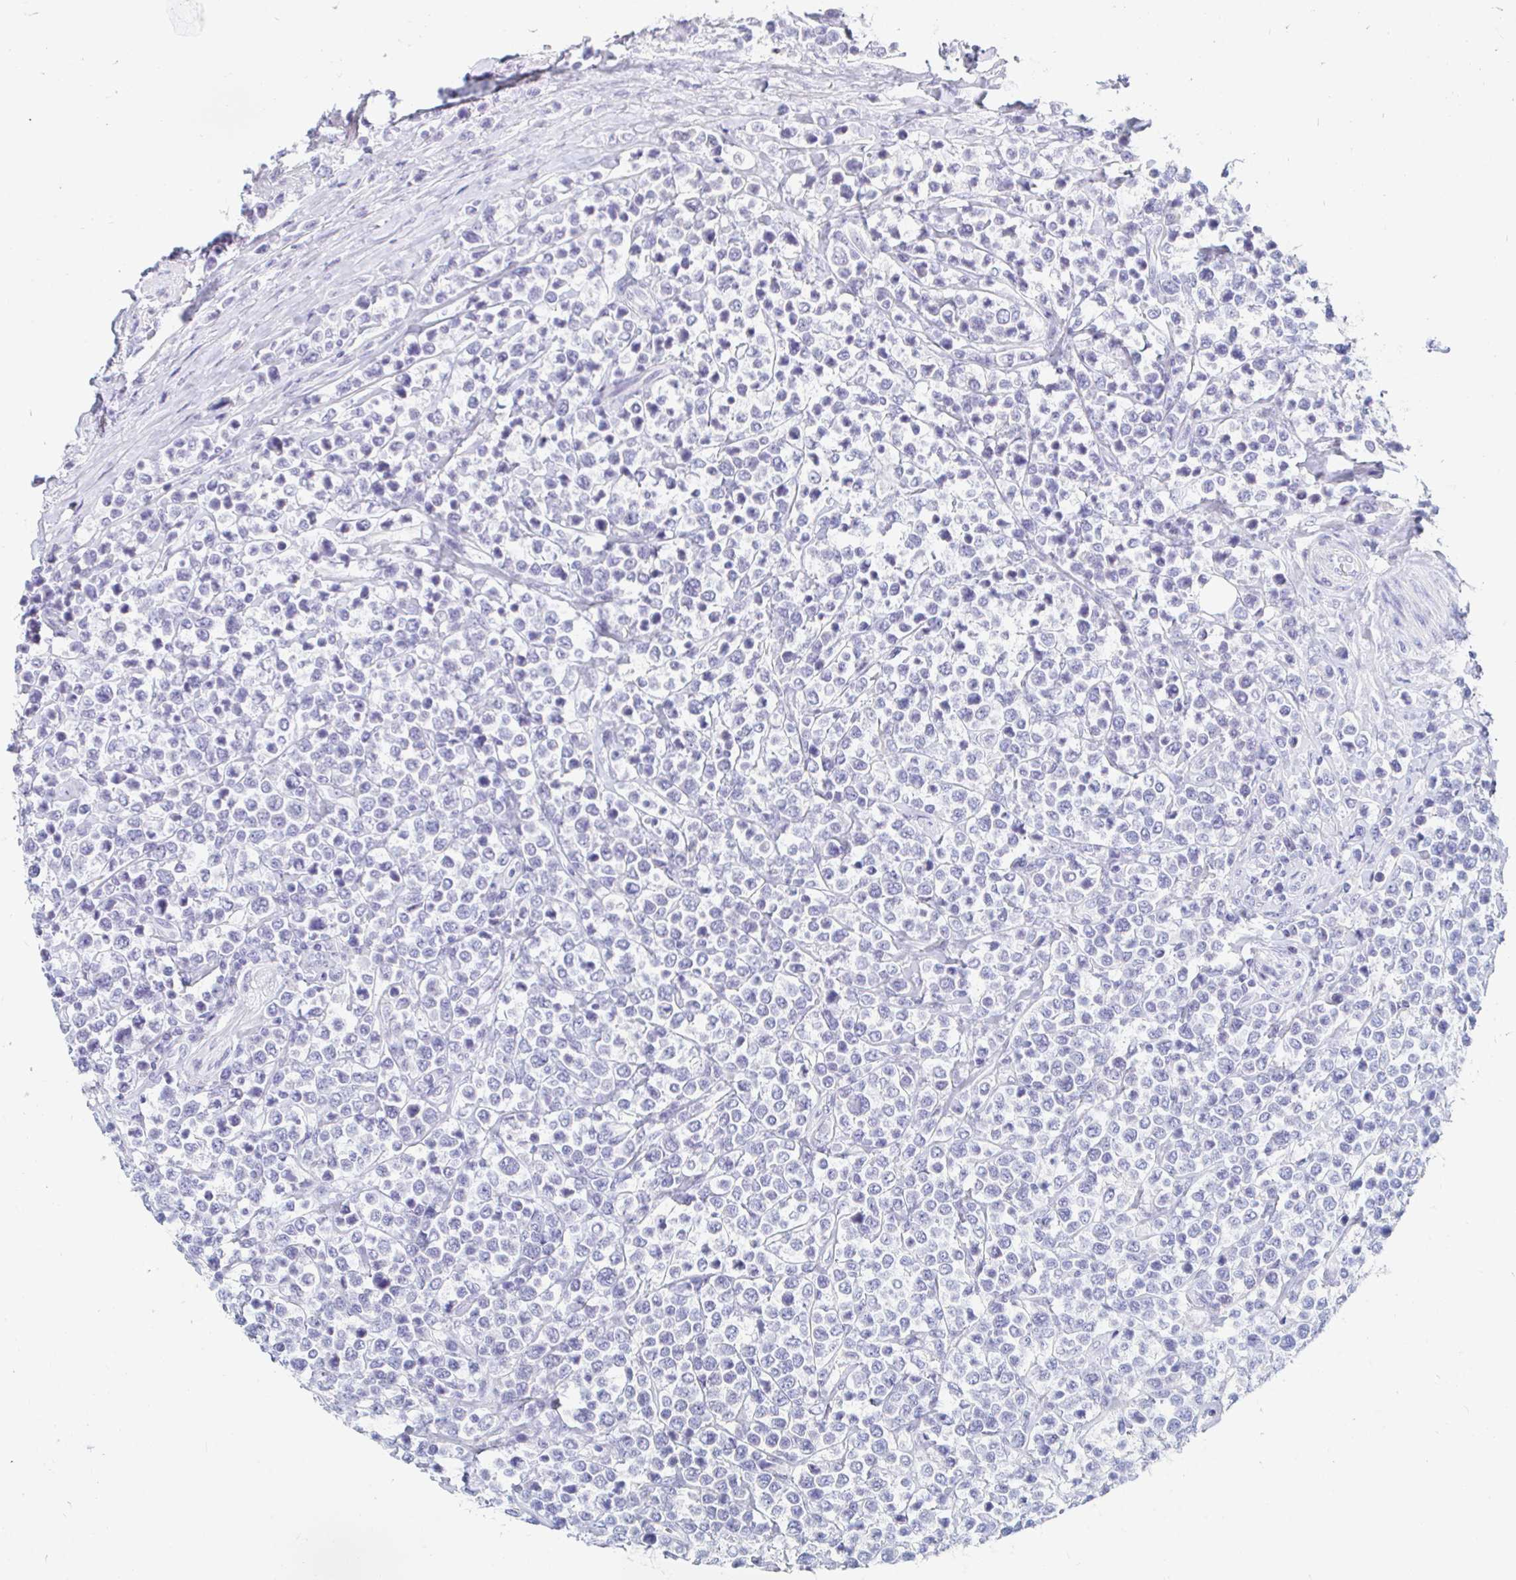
{"staining": {"intensity": "negative", "quantity": "none", "location": "none"}, "tissue": "lymphoma", "cell_type": "Tumor cells", "image_type": "cancer", "snomed": [{"axis": "morphology", "description": "Malignant lymphoma, non-Hodgkin's type, High grade"}, {"axis": "topography", "description": "Soft tissue"}], "caption": "Immunohistochemistry of lymphoma displays no positivity in tumor cells. The staining was performed using DAB to visualize the protein expression in brown, while the nuclei were stained in blue with hematoxylin (Magnification: 20x).", "gene": "TEX44", "patient": {"sex": "female", "age": 56}}